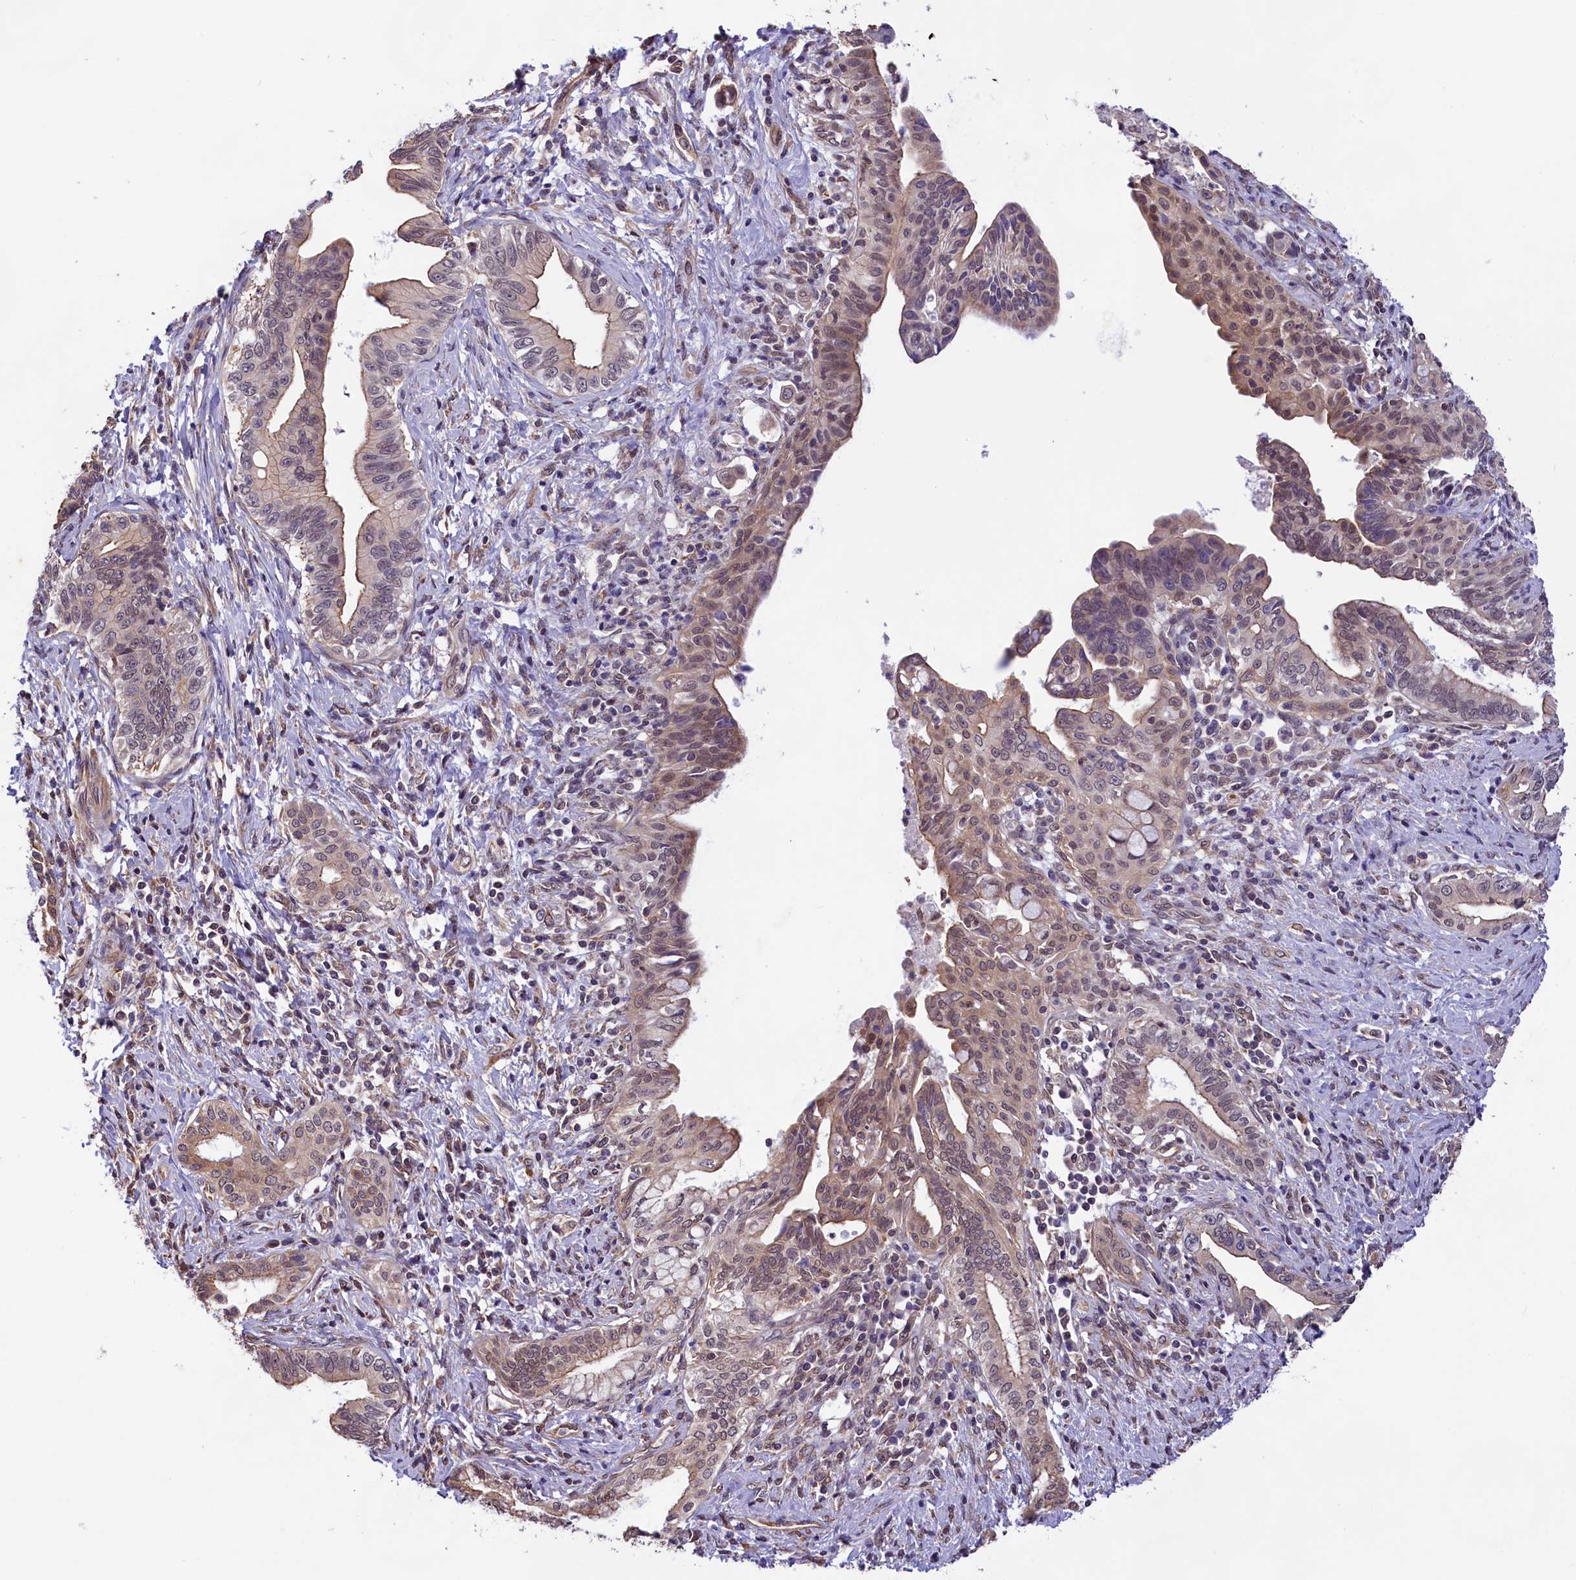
{"staining": {"intensity": "moderate", "quantity": "25%-75%", "location": "cytoplasmic/membranous,nuclear"}, "tissue": "pancreatic cancer", "cell_type": "Tumor cells", "image_type": "cancer", "snomed": [{"axis": "morphology", "description": "Adenocarcinoma, NOS"}, {"axis": "topography", "description": "Pancreas"}], "caption": "Human pancreatic cancer (adenocarcinoma) stained with a protein marker displays moderate staining in tumor cells.", "gene": "ZC3H4", "patient": {"sex": "female", "age": 55}}